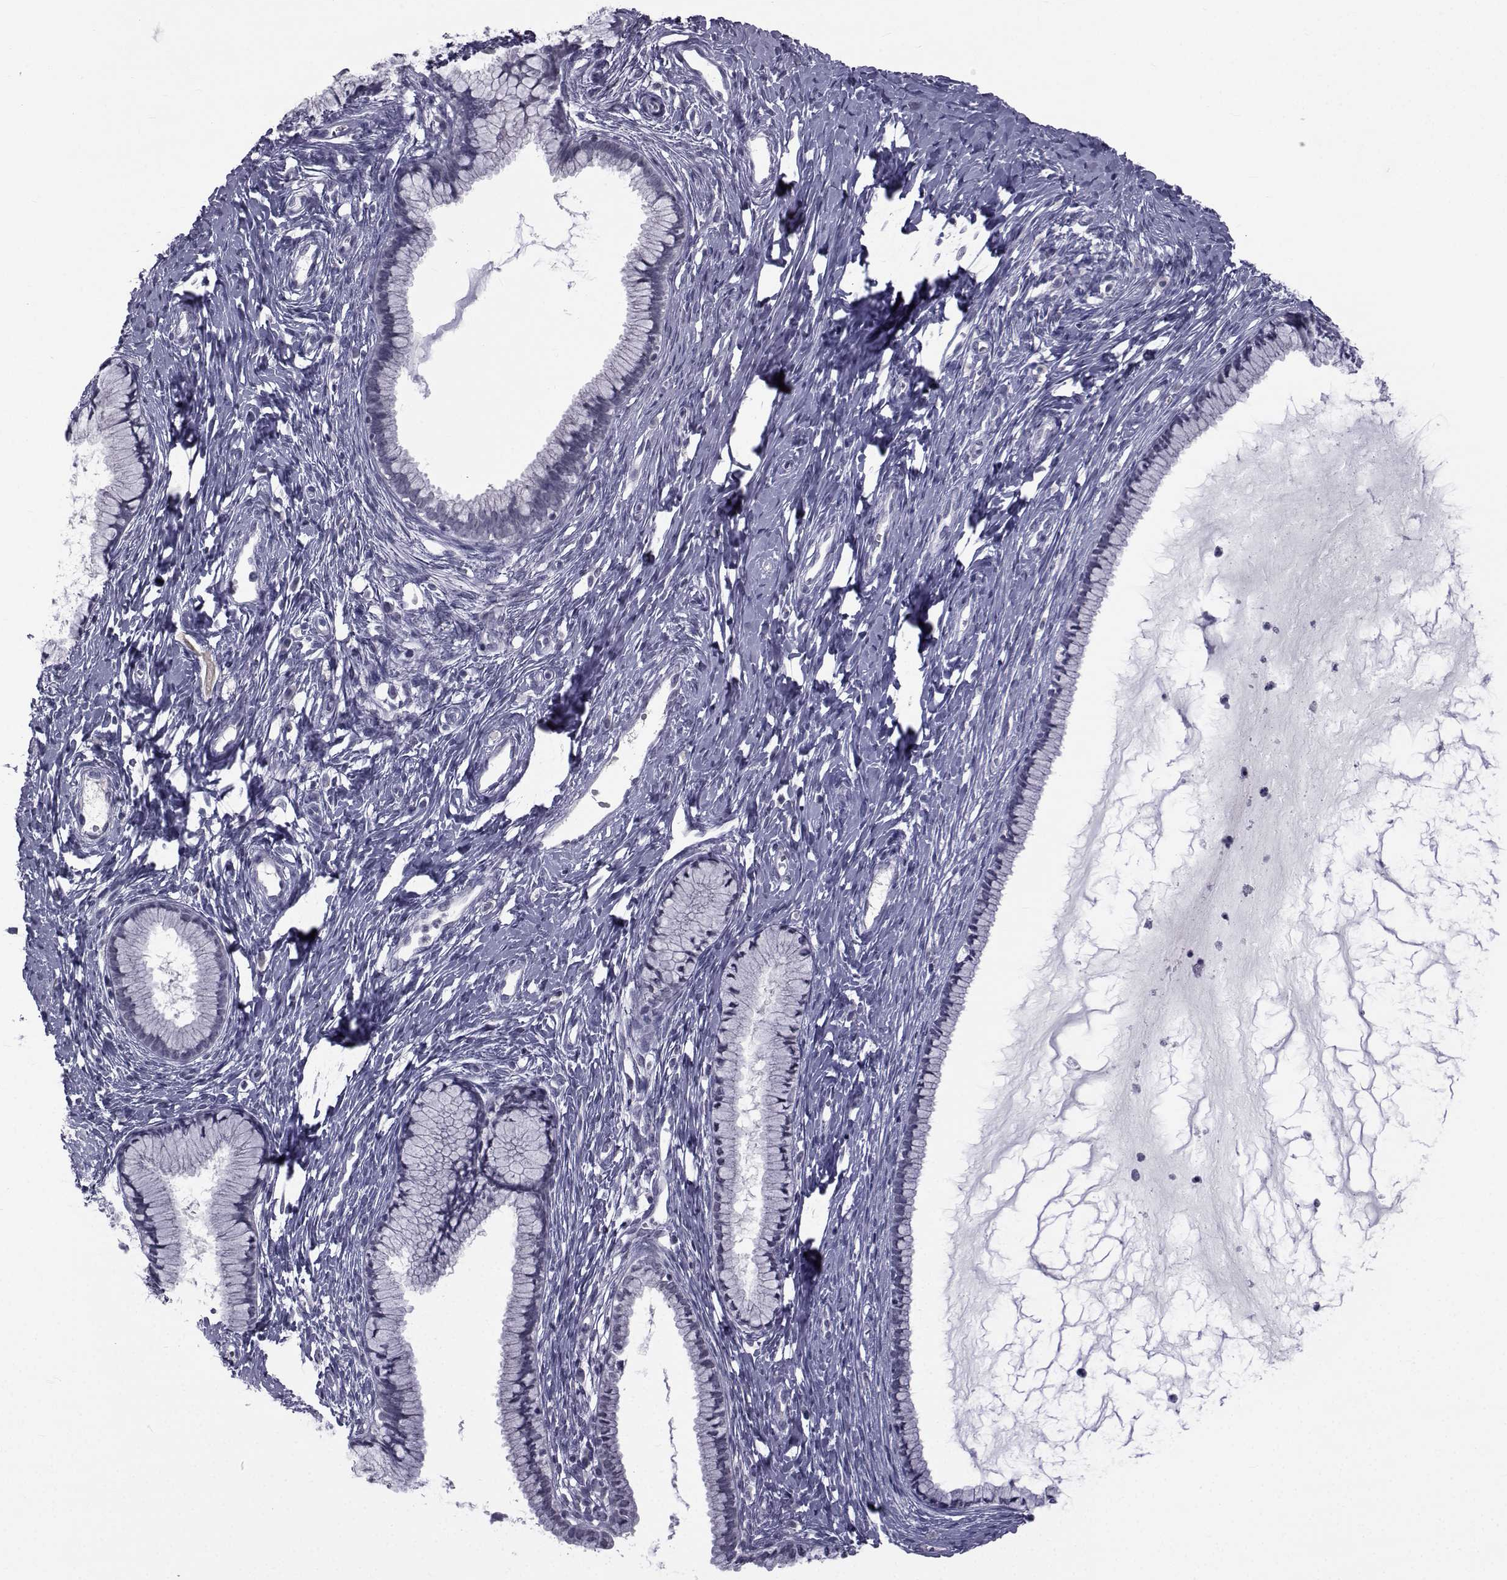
{"staining": {"intensity": "negative", "quantity": "none", "location": "none"}, "tissue": "cervix", "cell_type": "Glandular cells", "image_type": "normal", "snomed": [{"axis": "morphology", "description": "Normal tissue, NOS"}, {"axis": "topography", "description": "Cervix"}], "caption": "Histopathology image shows no significant protein staining in glandular cells of benign cervix. The staining is performed using DAB brown chromogen with nuclei counter-stained in using hematoxylin.", "gene": "PAX2", "patient": {"sex": "female", "age": 40}}